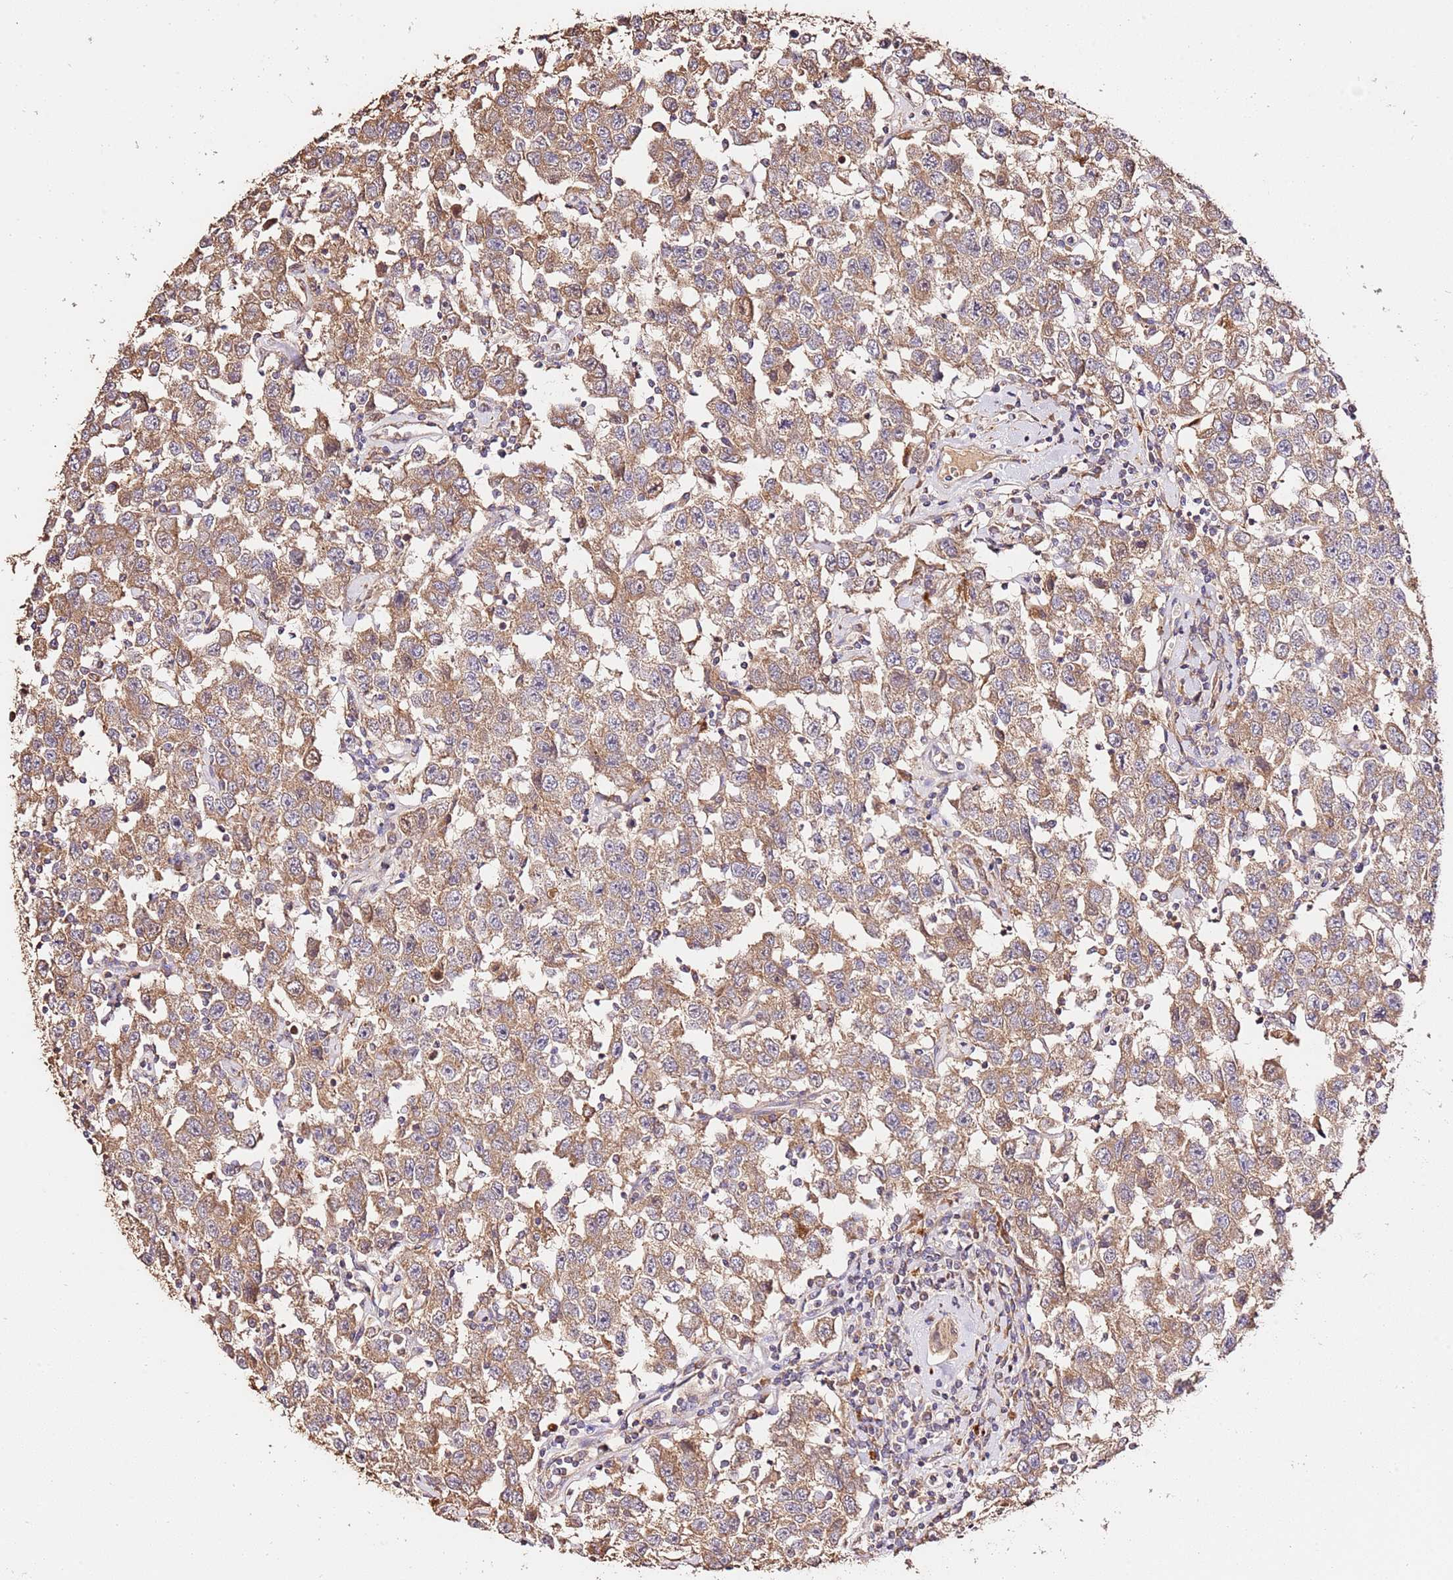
{"staining": {"intensity": "moderate", "quantity": ">75%", "location": "cytoplasmic/membranous"}, "tissue": "testis cancer", "cell_type": "Tumor cells", "image_type": "cancer", "snomed": [{"axis": "morphology", "description": "Seminoma, NOS"}, {"axis": "topography", "description": "Testis"}], "caption": "Tumor cells demonstrate moderate cytoplasmic/membranous expression in approximately >75% of cells in testis cancer (seminoma).", "gene": "CEP55", "patient": {"sex": "male", "age": 41}}